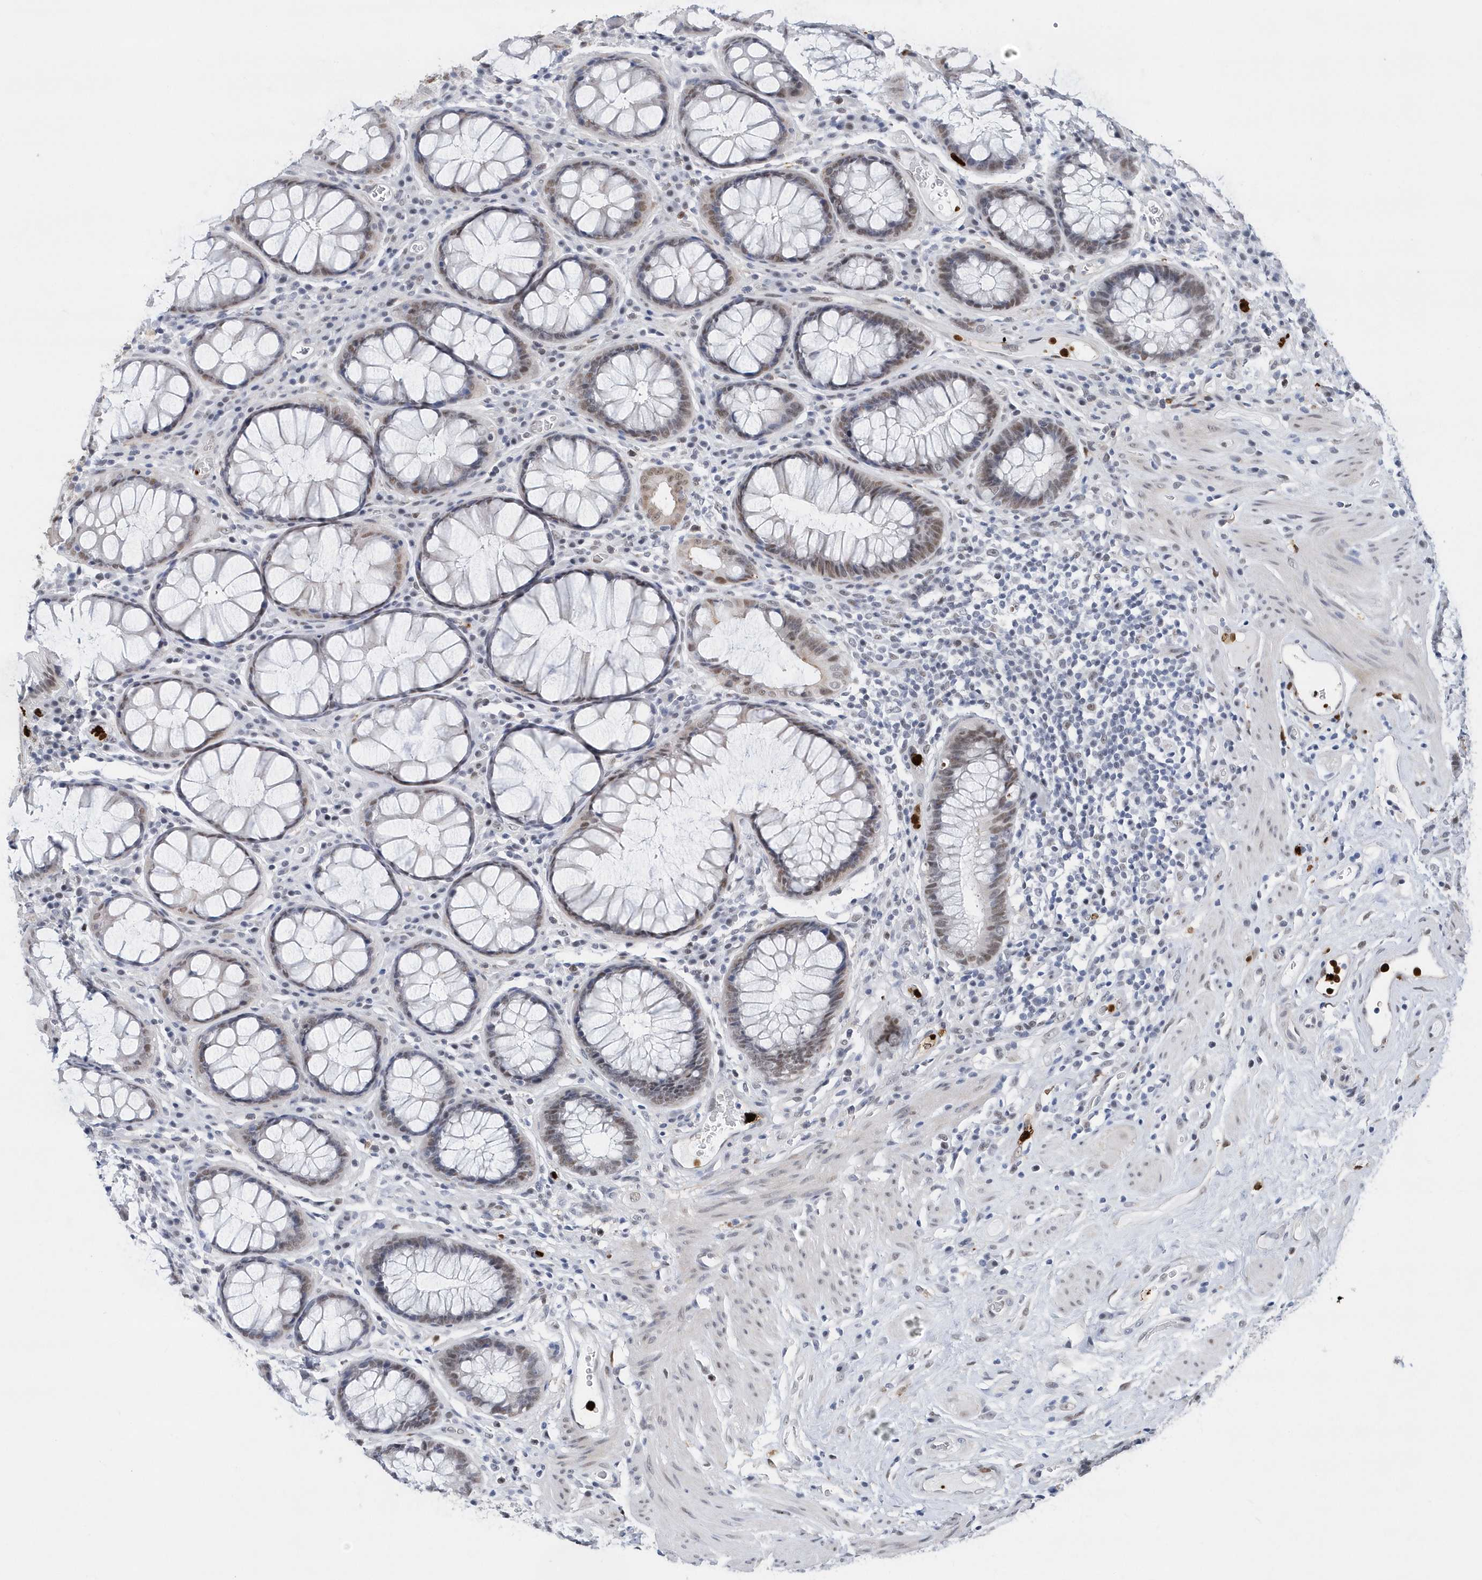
{"staining": {"intensity": "moderate", "quantity": "<25%", "location": "nuclear"}, "tissue": "rectum", "cell_type": "Glandular cells", "image_type": "normal", "snomed": [{"axis": "morphology", "description": "Normal tissue, NOS"}, {"axis": "topography", "description": "Rectum"}], "caption": "Glandular cells demonstrate moderate nuclear staining in approximately <25% of cells in normal rectum.", "gene": "RPP30", "patient": {"sex": "male", "age": 64}}